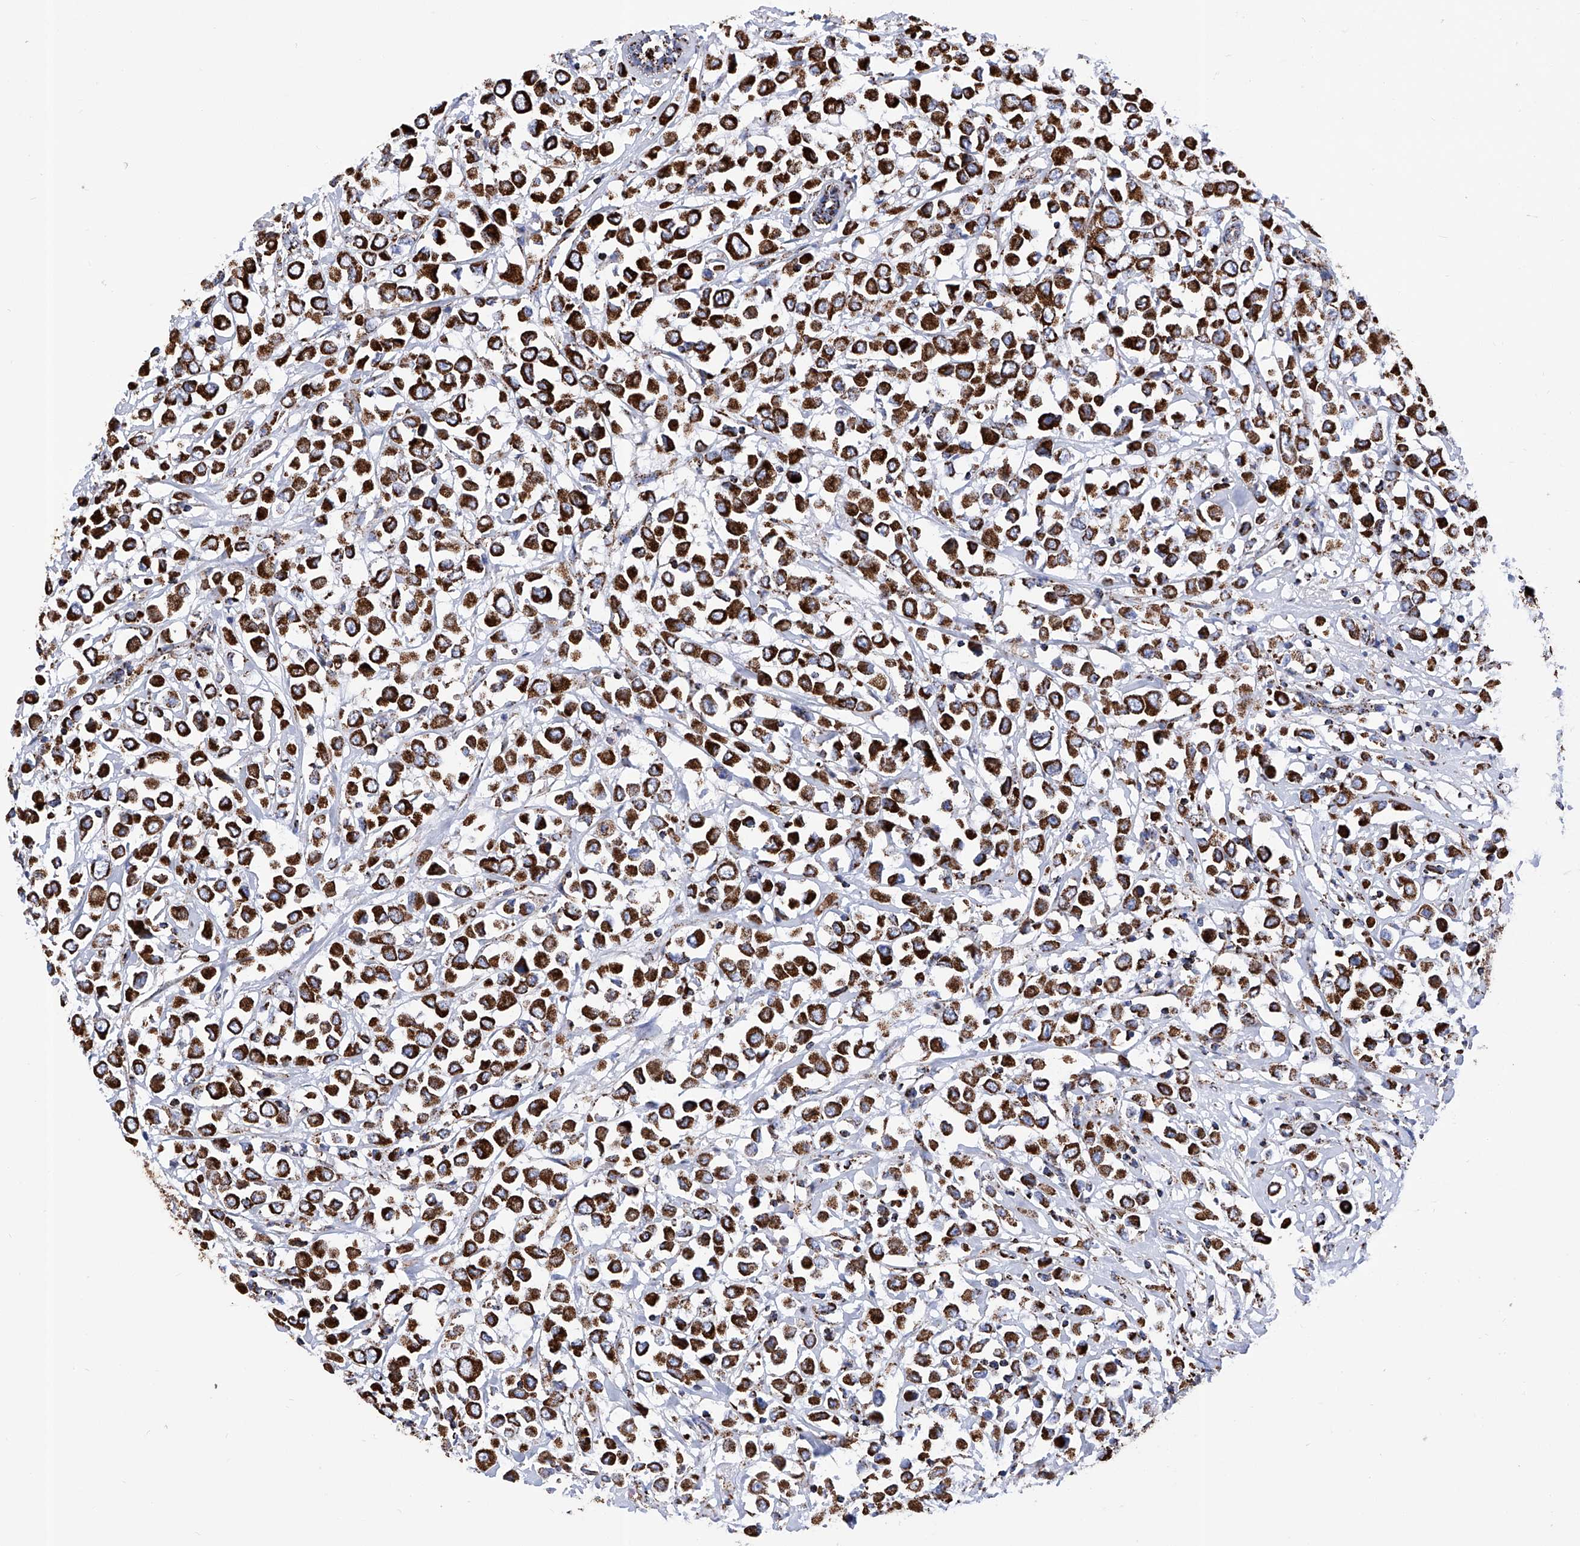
{"staining": {"intensity": "strong", "quantity": ">75%", "location": "cytoplasmic/membranous"}, "tissue": "breast cancer", "cell_type": "Tumor cells", "image_type": "cancer", "snomed": [{"axis": "morphology", "description": "Duct carcinoma"}, {"axis": "topography", "description": "Breast"}], "caption": "Immunohistochemical staining of human breast cancer (invasive ductal carcinoma) demonstrates strong cytoplasmic/membranous protein staining in about >75% of tumor cells. (DAB (3,3'-diaminobenzidine) IHC, brown staining for protein, blue staining for nuclei).", "gene": "ATP5PF", "patient": {"sex": "female", "age": 61}}